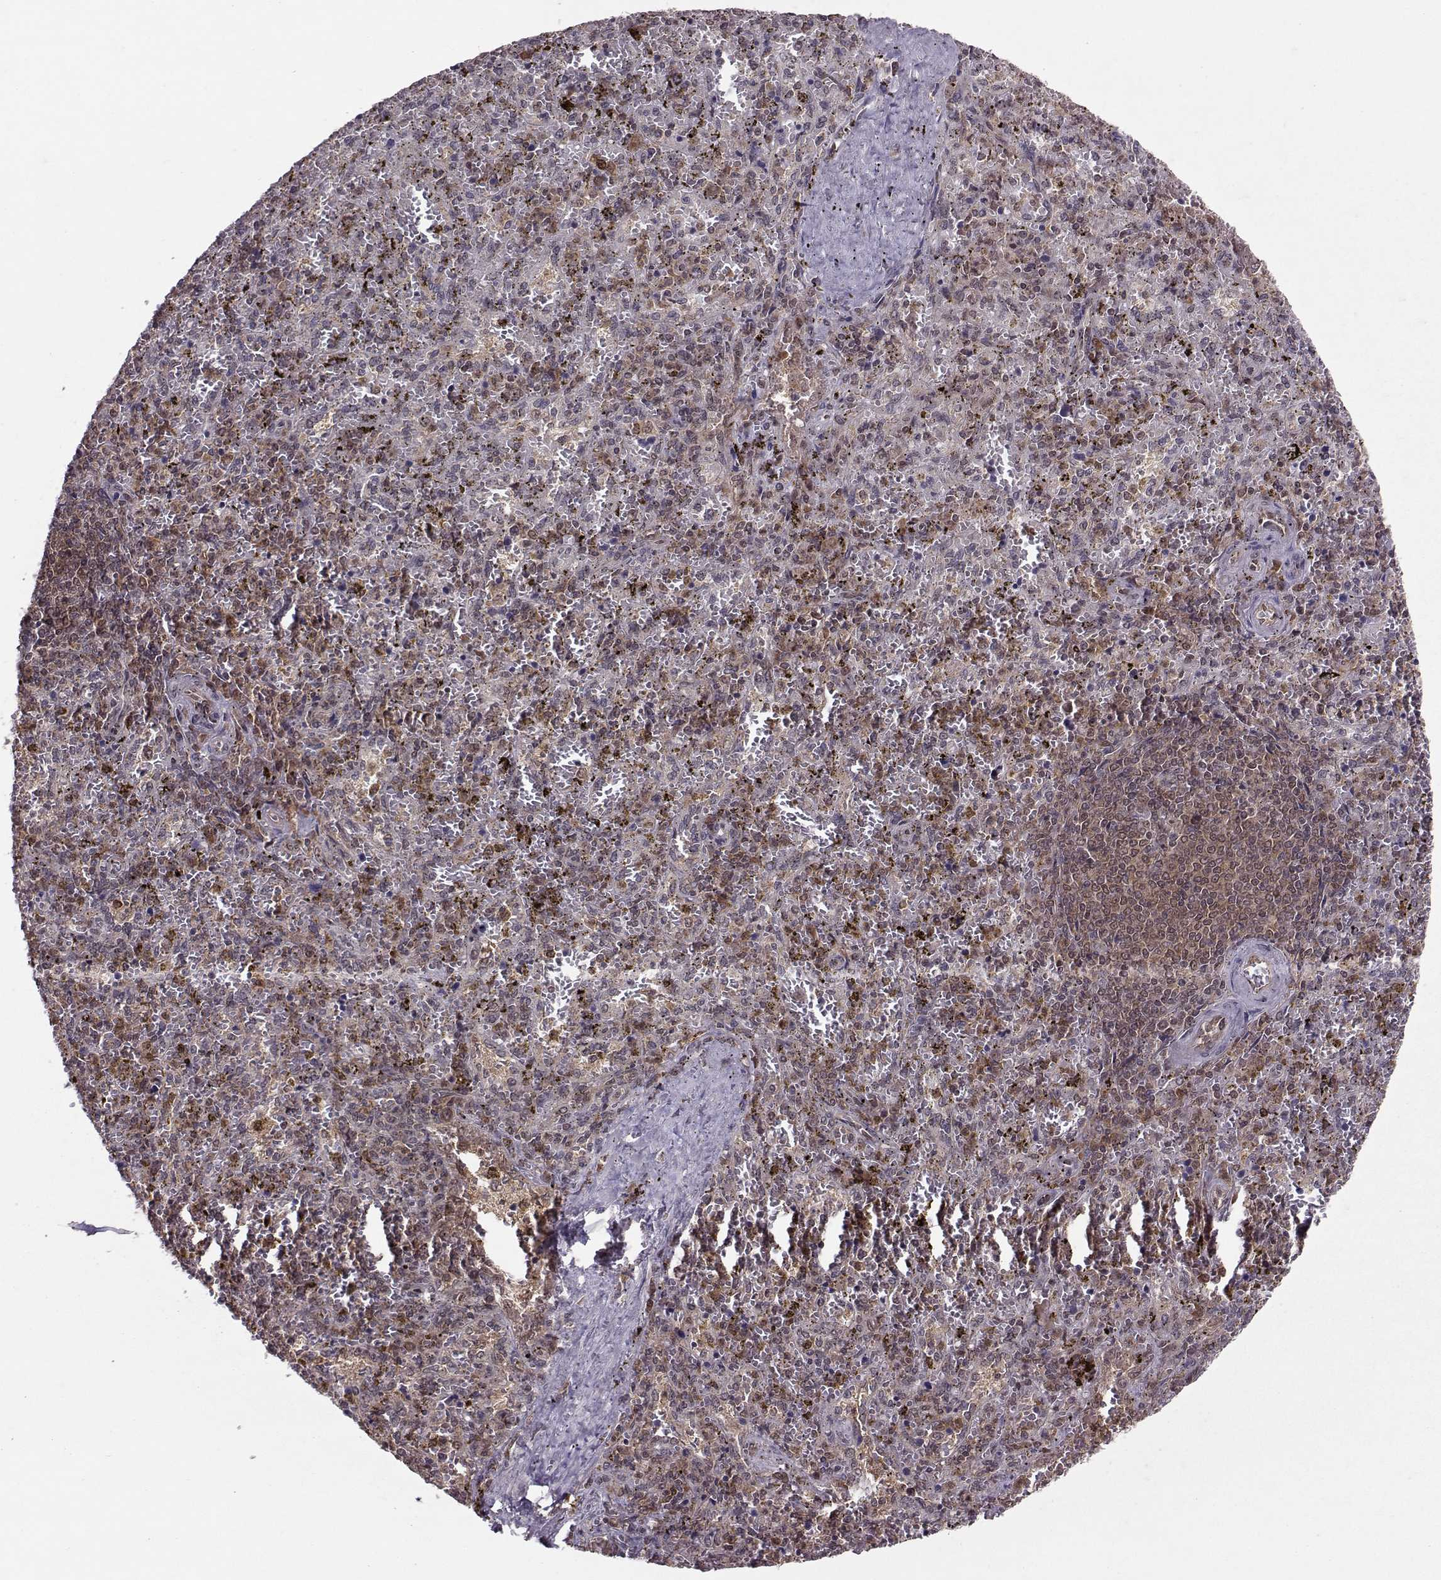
{"staining": {"intensity": "weak", "quantity": "25%-75%", "location": "cytoplasmic/membranous"}, "tissue": "spleen", "cell_type": "Cells in red pulp", "image_type": "normal", "snomed": [{"axis": "morphology", "description": "Normal tissue, NOS"}, {"axis": "topography", "description": "Spleen"}], "caption": "The immunohistochemical stain labels weak cytoplasmic/membranous staining in cells in red pulp of unremarkable spleen.", "gene": "PPP2R2A", "patient": {"sex": "female", "age": 50}}